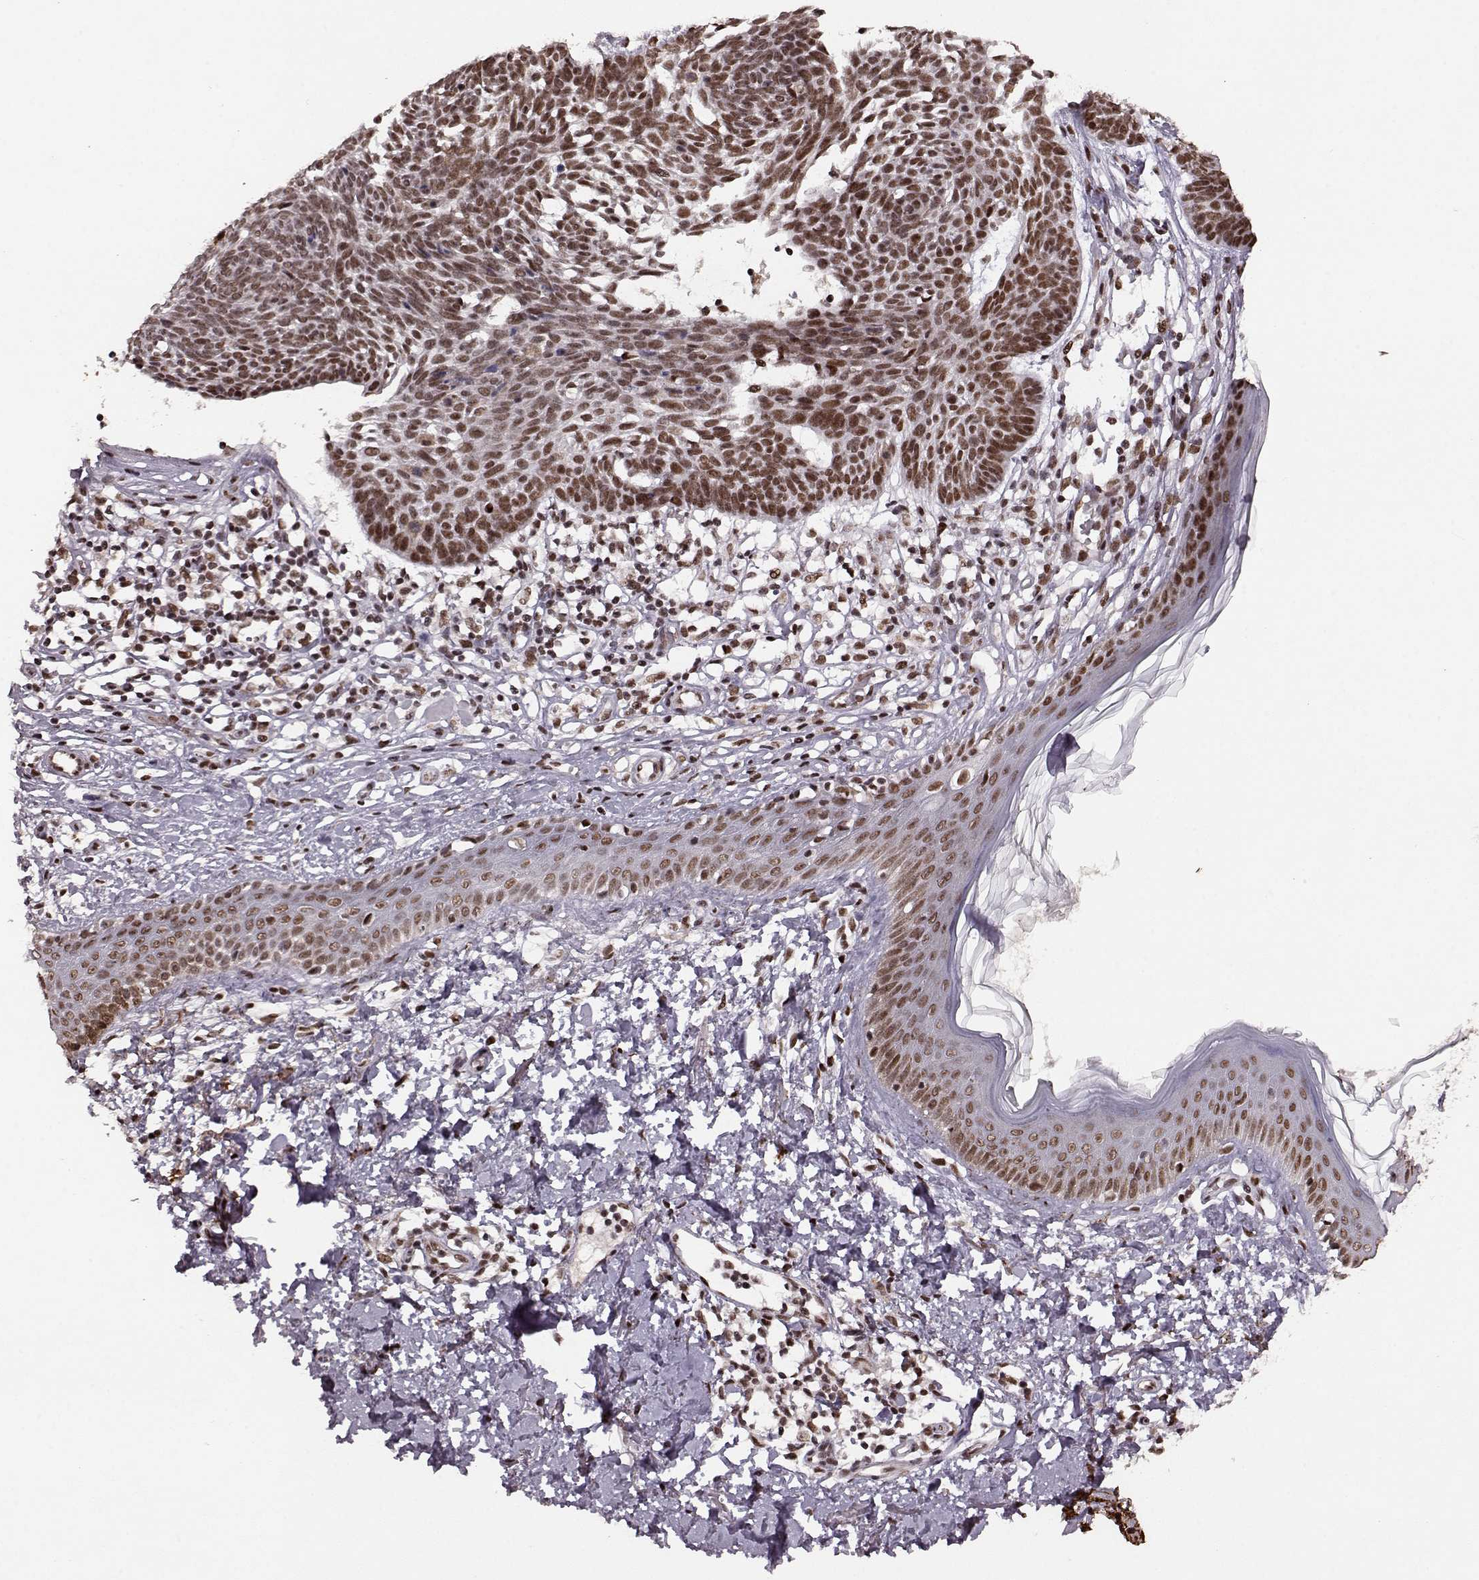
{"staining": {"intensity": "moderate", "quantity": ">75%", "location": "nuclear"}, "tissue": "skin cancer", "cell_type": "Tumor cells", "image_type": "cancer", "snomed": [{"axis": "morphology", "description": "Basal cell carcinoma"}, {"axis": "topography", "description": "Skin"}], "caption": "This photomicrograph displays immunohistochemistry (IHC) staining of human skin cancer, with medium moderate nuclear expression in approximately >75% of tumor cells.", "gene": "RRAGD", "patient": {"sex": "male", "age": 85}}